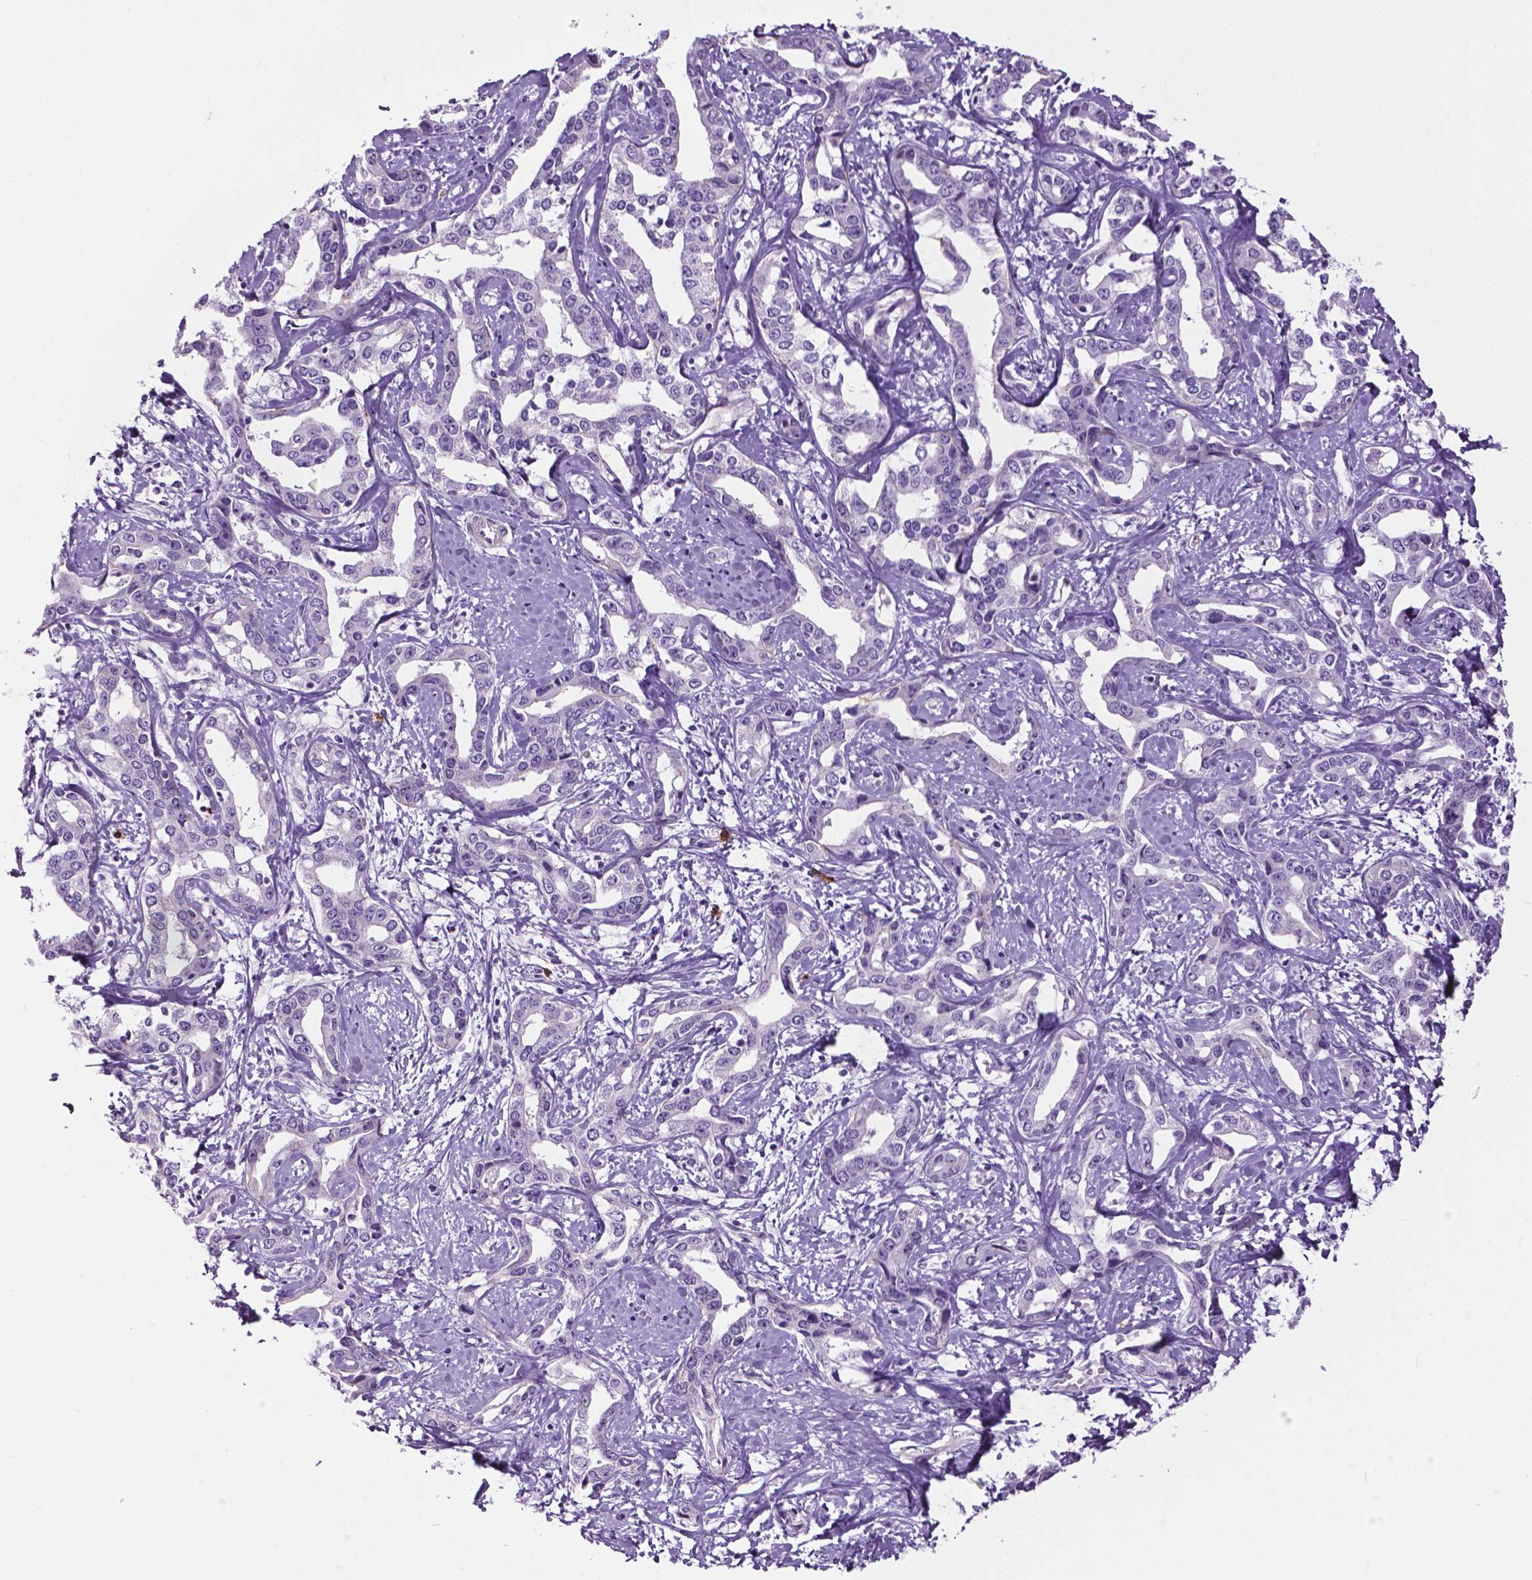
{"staining": {"intensity": "negative", "quantity": "none", "location": "none"}, "tissue": "liver cancer", "cell_type": "Tumor cells", "image_type": "cancer", "snomed": [{"axis": "morphology", "description": "Cholangiocarcinoma"}, {"axis": "topography", "description": "Liver"}], "caption": "Human liver cholangiocarcinoma stained for a protein using immunohistochemistry (IHC) reveals no staining in tumor cells.", "gene": "SPECC1L", "patient": {"sex": "male", "age": 59}}